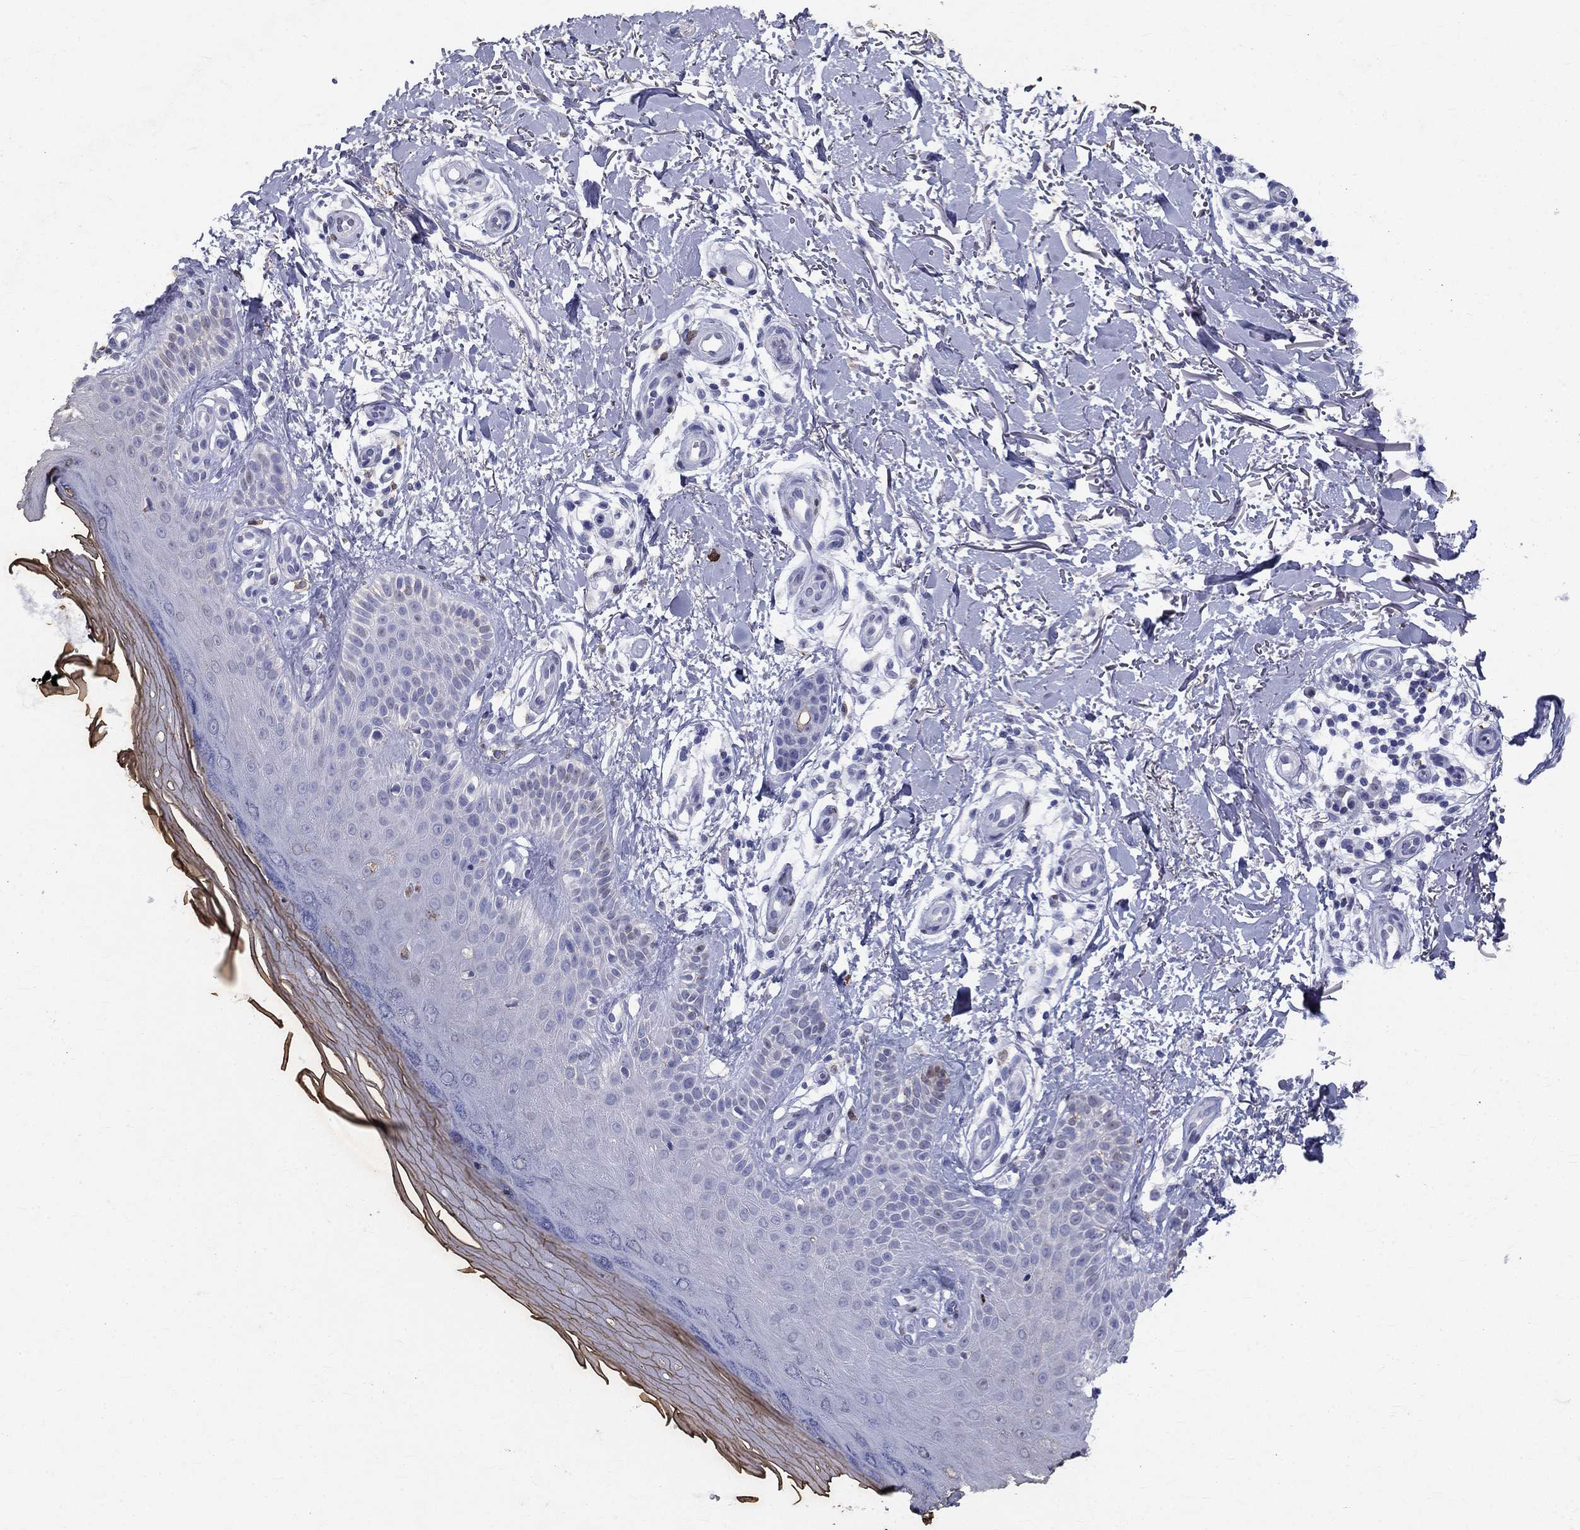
{"staining": {"intensity": "negative", "quantity": "none", "location": "none"}, "tissue": "skin", "cell_type": "Fibroblasts", "image_type": "normal", "snomed": [{"axis": "morphology", "description": "Normal tissue, NOS"}, {"axis": "morphology", "description": "Inflammation, NOS"}, {"axis": "morphology", "description": "Fibrosis, NOS"}, {"axis": "topography", "description": "Skin"}], "caption": "High magnification brightfield microscopy of unremarkable skin stained with DAB (3,3'-diaminobenzidine) (brown) and counterstained with hematoxylin (blue): fibroblasts show no significant expression.", "gene": "IGSF8", "patient": {"sex": "male", "age": 71}}